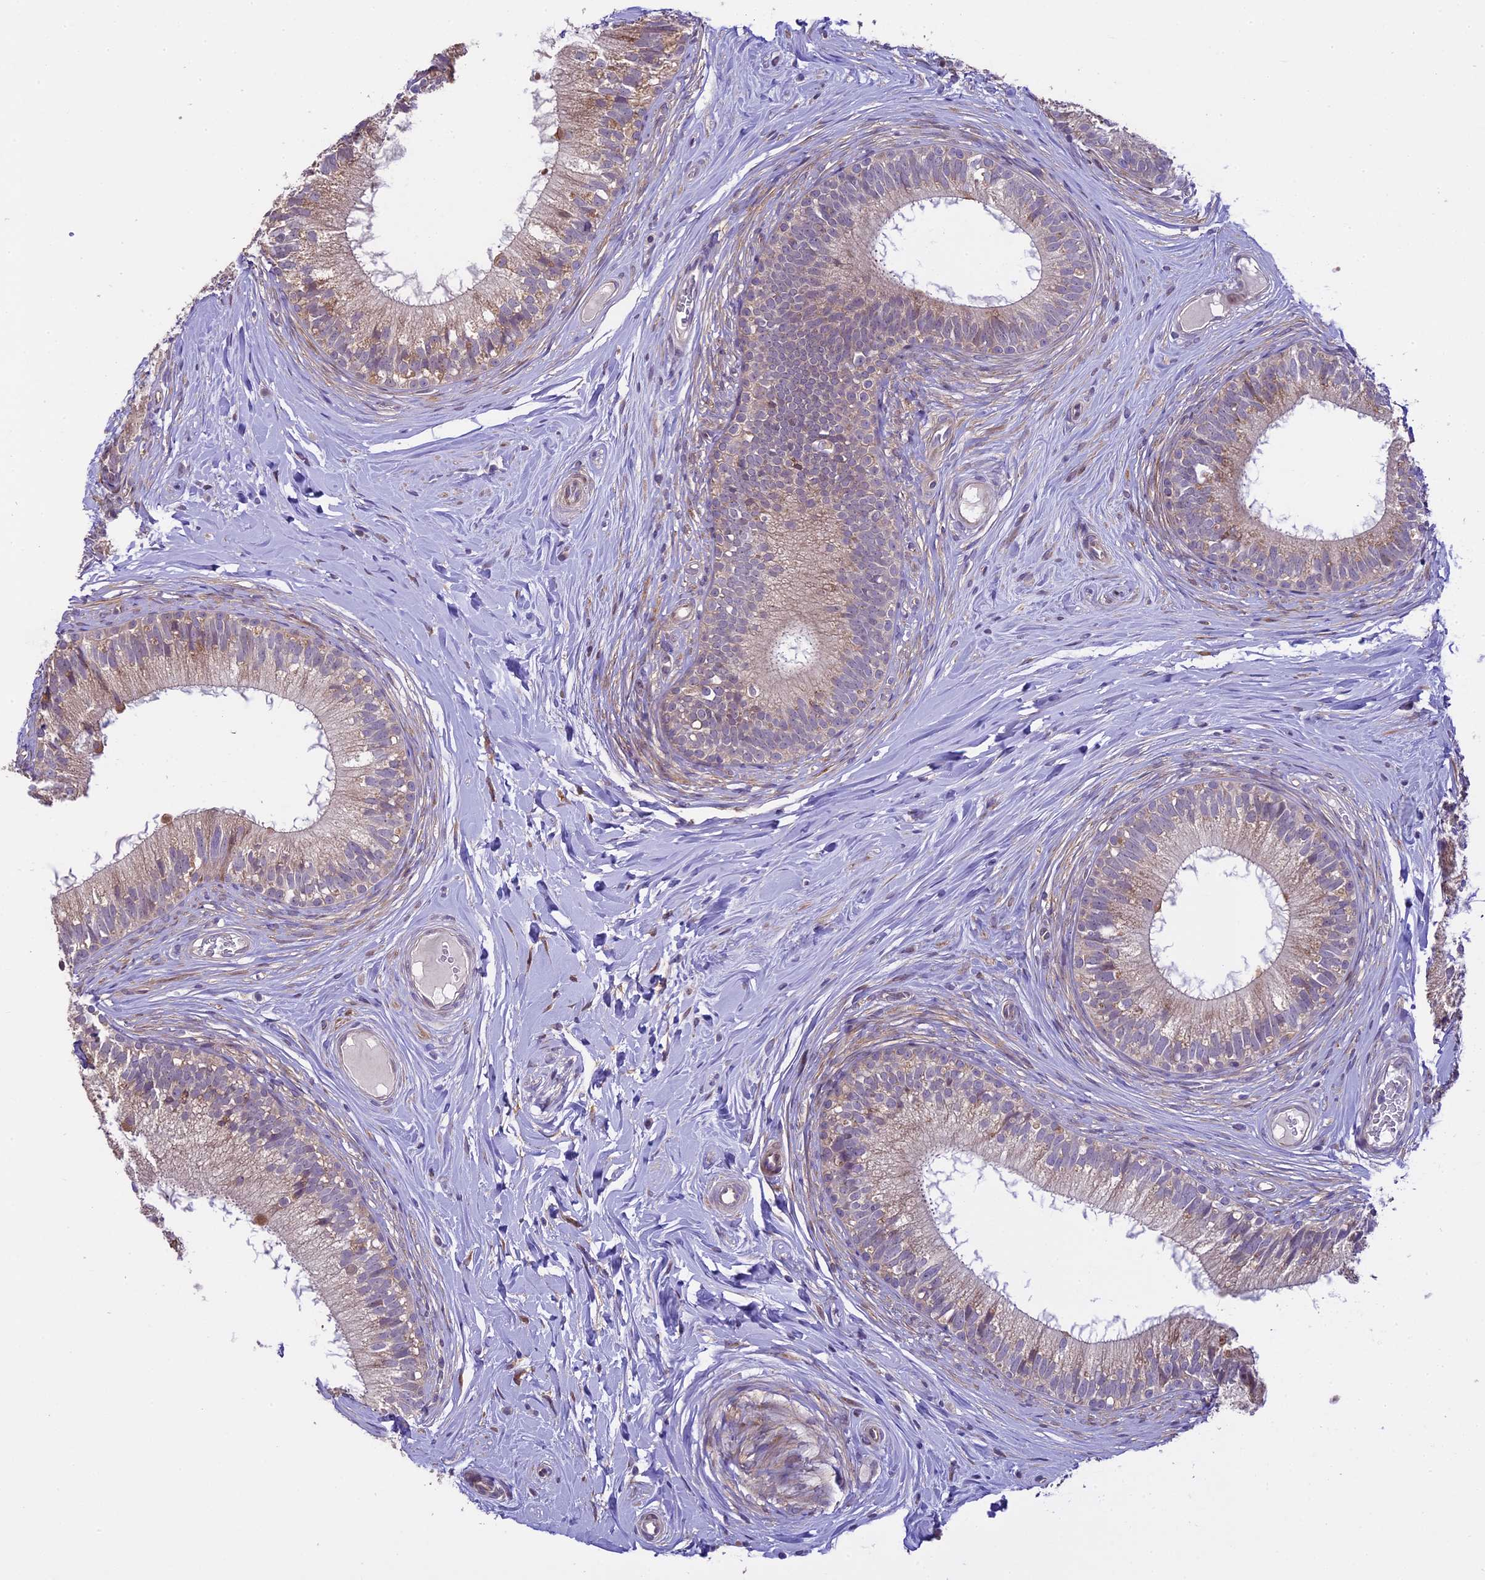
{"staining": {"intensity": "weak", "quantity": "<25%", "location": "cytoplasmic/membranous"}, "tissue": "epididymis", "cell_type": "Glandular cells", "image_type": "normal", "snomed": [{"axis": "morphology", "description": "Normal tissue, NOS"}, {"axis": "topography", "description": "Epididymis"}], "caption": "Glandular cells show no significant protein staining in benign epididymis.", "gene": "SPIRE1", "patient": {"sex": "male", "age": 33}}